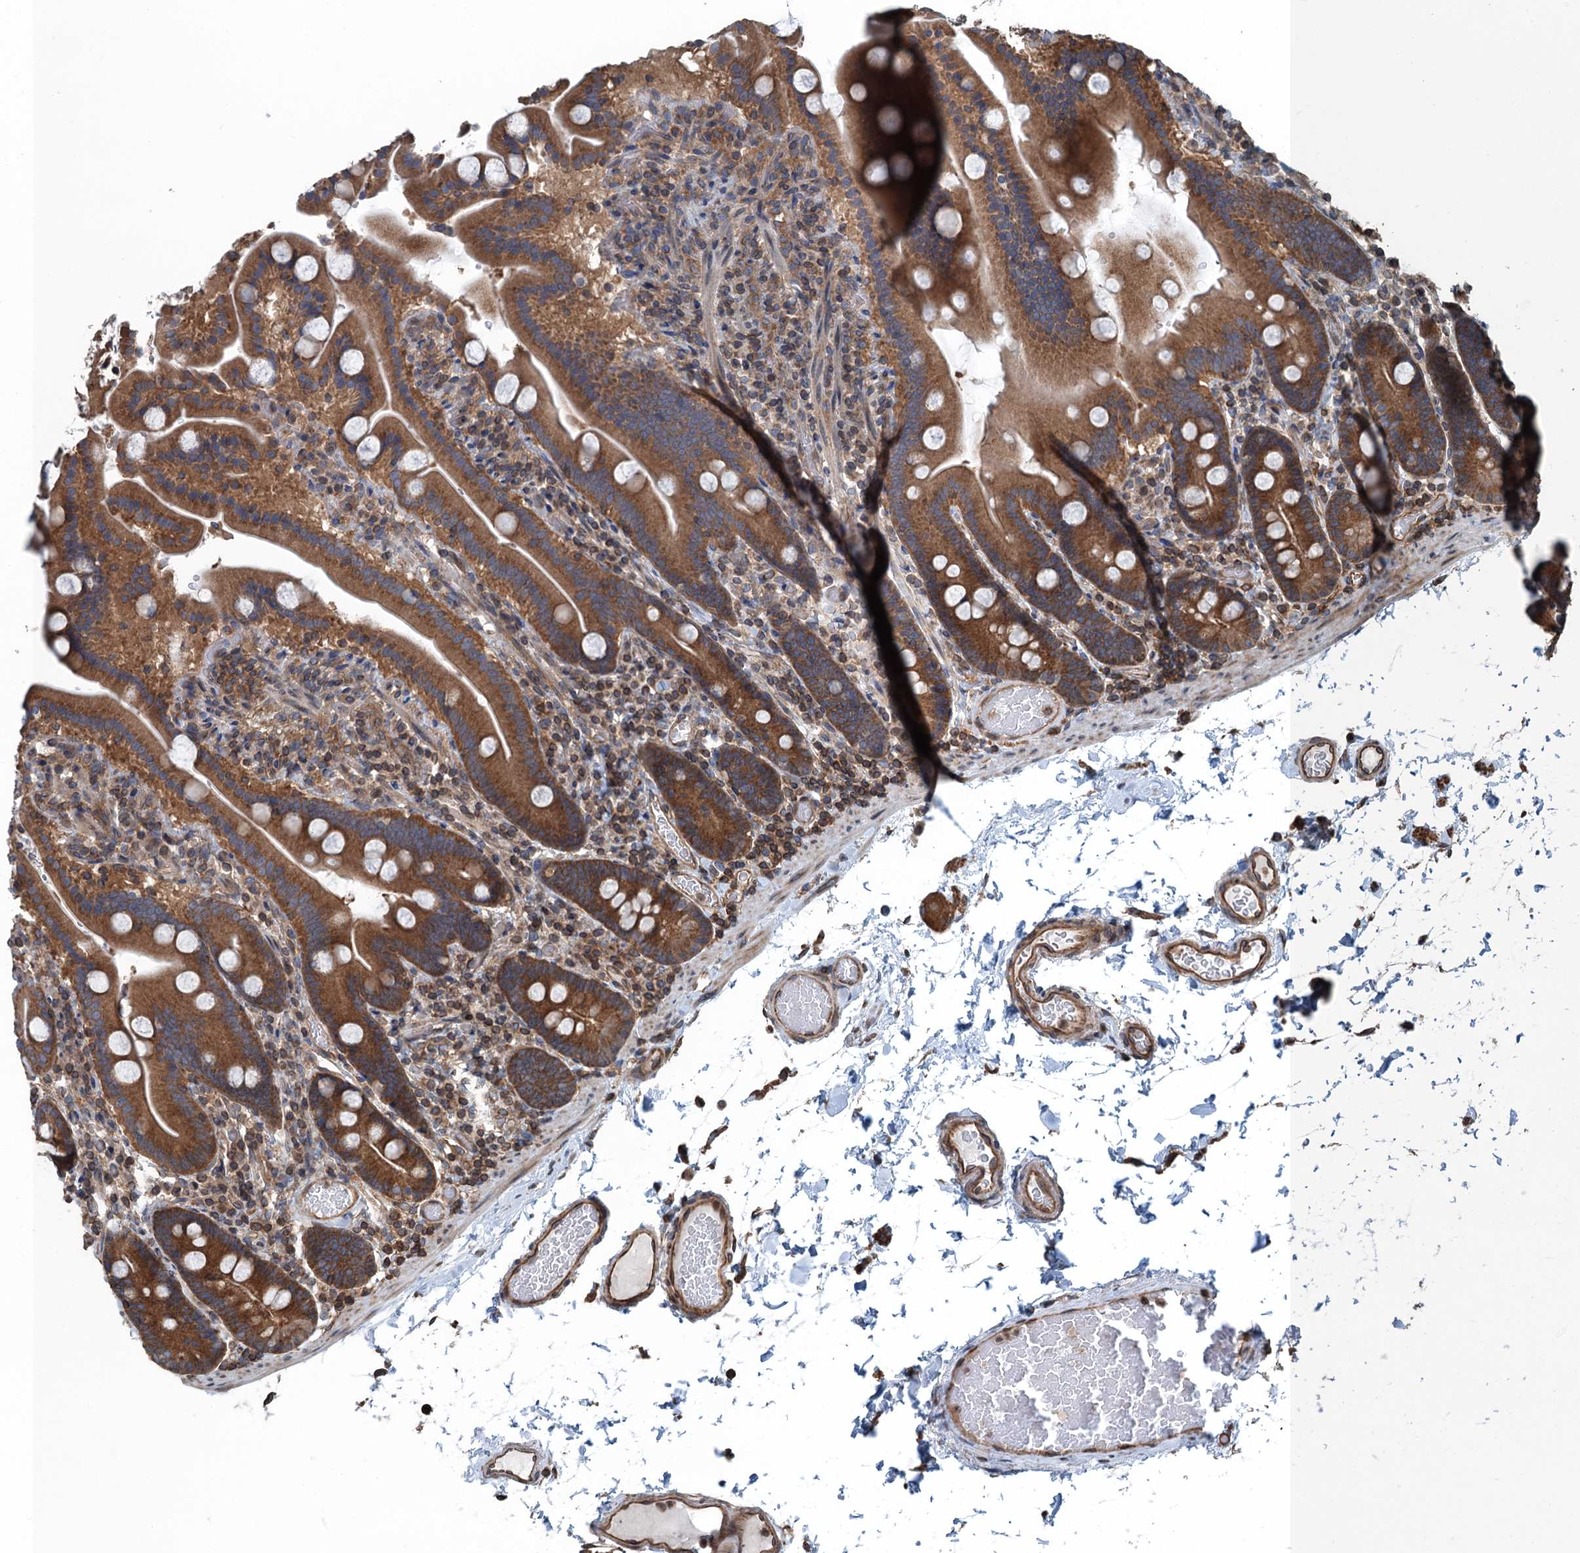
{"staining": {"intensity": "strong", "quantity": ">75%", "location": "cytoplasmic/membranous"}, "tissue": "duodenum", "cell_type": "Glandular cells", "image_type": "normal", "snomed": [{"axis": "morphology", "description": "Normal tissue, NOS"}, {"axis": "topography", "description": "Duodenum"}], "caption": "Protein staining exhibits strong cytoplasmic/membranous positivity in about >75% of glandular cells in unremarkable duodenum. The staining is performed using DAB (3,3'-diaminobenzidine) brown chromogen to label protein expression. The nuclei are counter-stained blue using hematoxylin.", "gene": "TRAPPC8", "patient": {"sex": "male", "age": 55}}